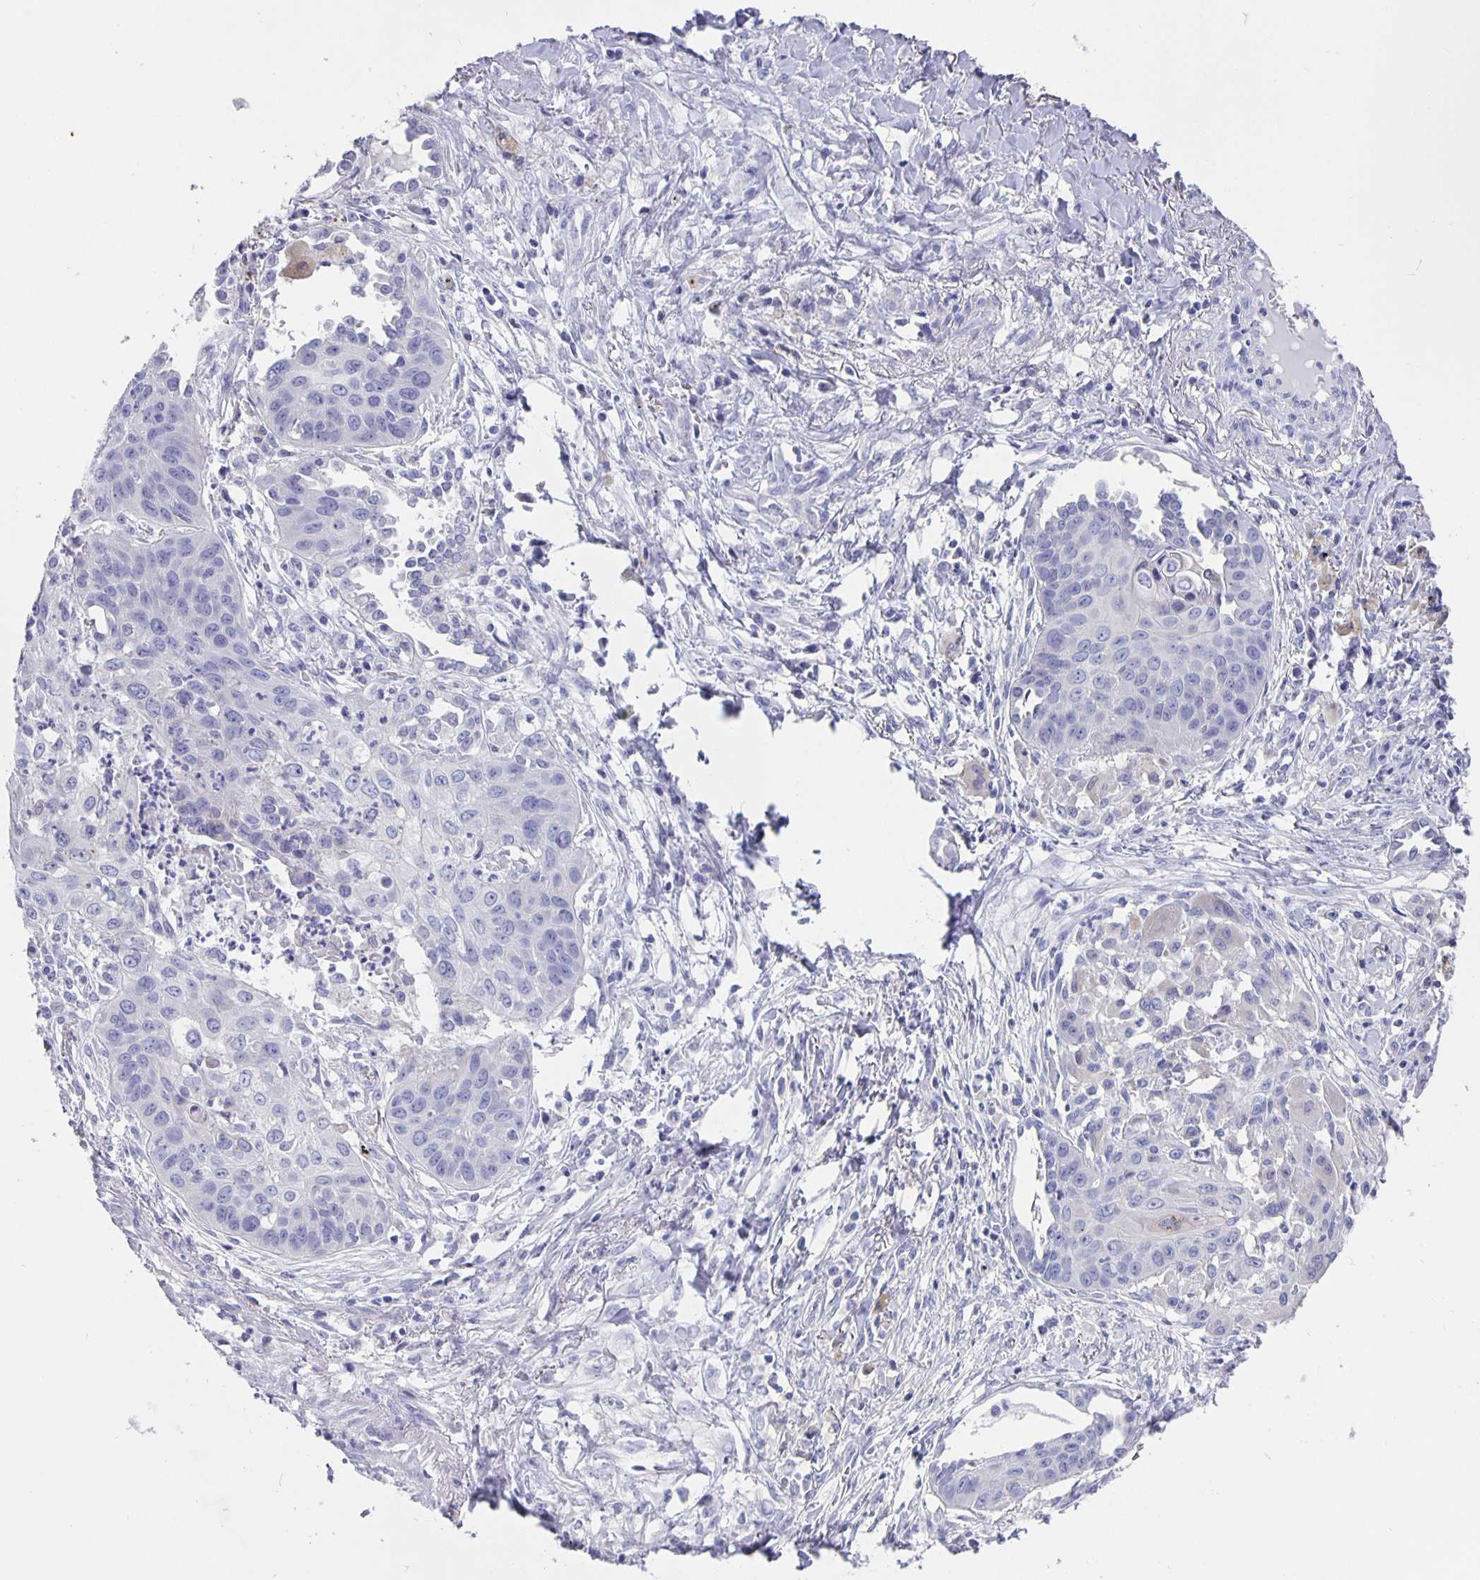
{"staining": {"intensity": "negative", "quantity": "none", "location": "none"}, "tissue": "lung cancer", "cell_type": "Tumor cells", "image_type": "cancer", "snomed": [{"axis": "morphology", "description": "Squamous cell carcinoma, NOS"}, {"axis": "topography", "description": "Lung"}], "caption": "Immunohistochemistry of human lung cancer (squamous cell carcinoma) exhibits no expression in tumor cells.", "gene": "CFAP74", "patient": {"sex": "male", "age": 71}}